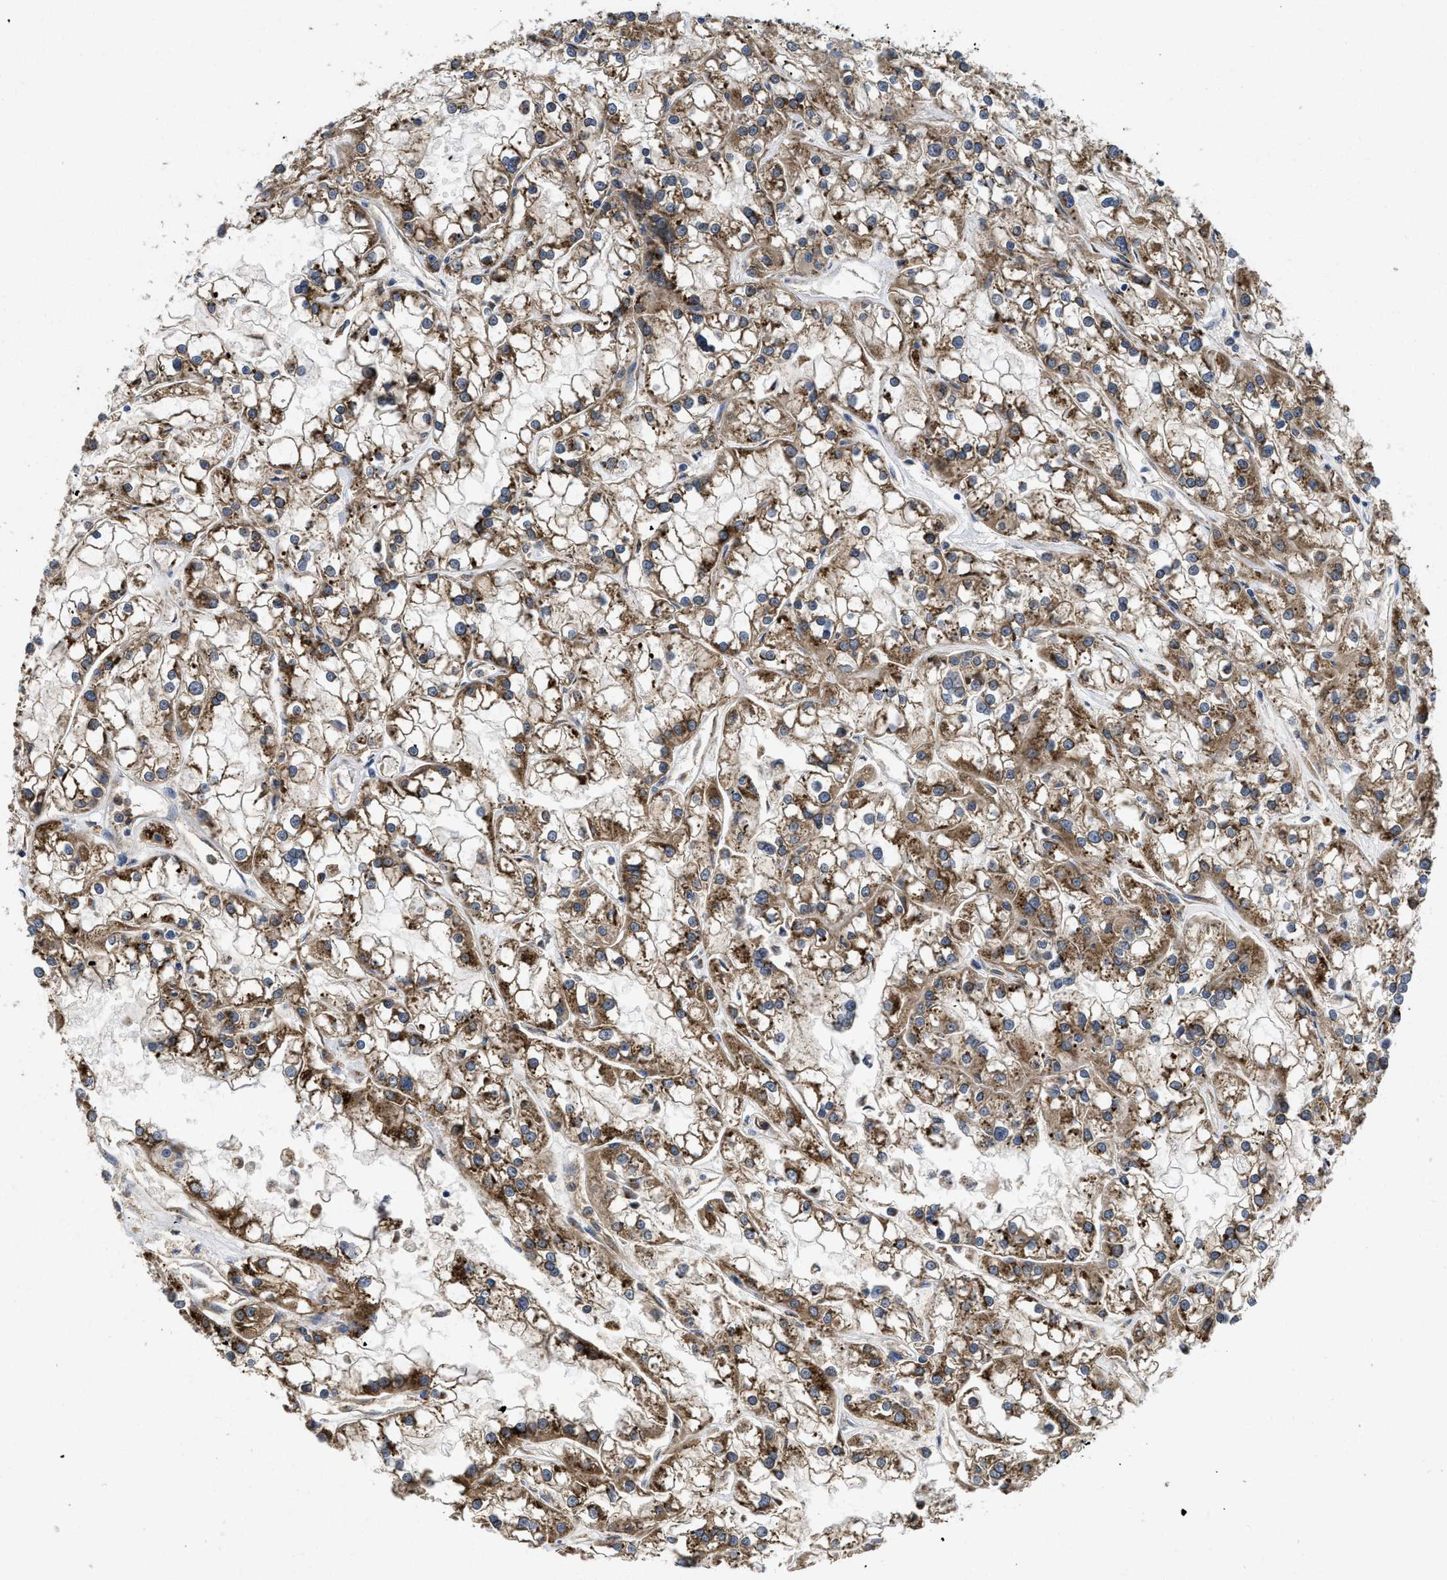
{"staining": {"intensity": "moderate", "quantity": ">75%", "location": "cytoplasmic/membranous"}, "tissue": "renal cancer", "cell_type": "Tumor cells", "image_type": "cancer", "snomed": [{"axis": "morphology", "description": "Adenocarcinoma, NOS"}, {"axis": "topography", "description": "Kidney"}], "caption": "Tumor cells show moderate cytoplasmic/membranous expression in approximately >75% of cells in renal cancer (adenocarcinoma).", "gene": "PKD2", "patient": {"sex": "female", "age": 52}}